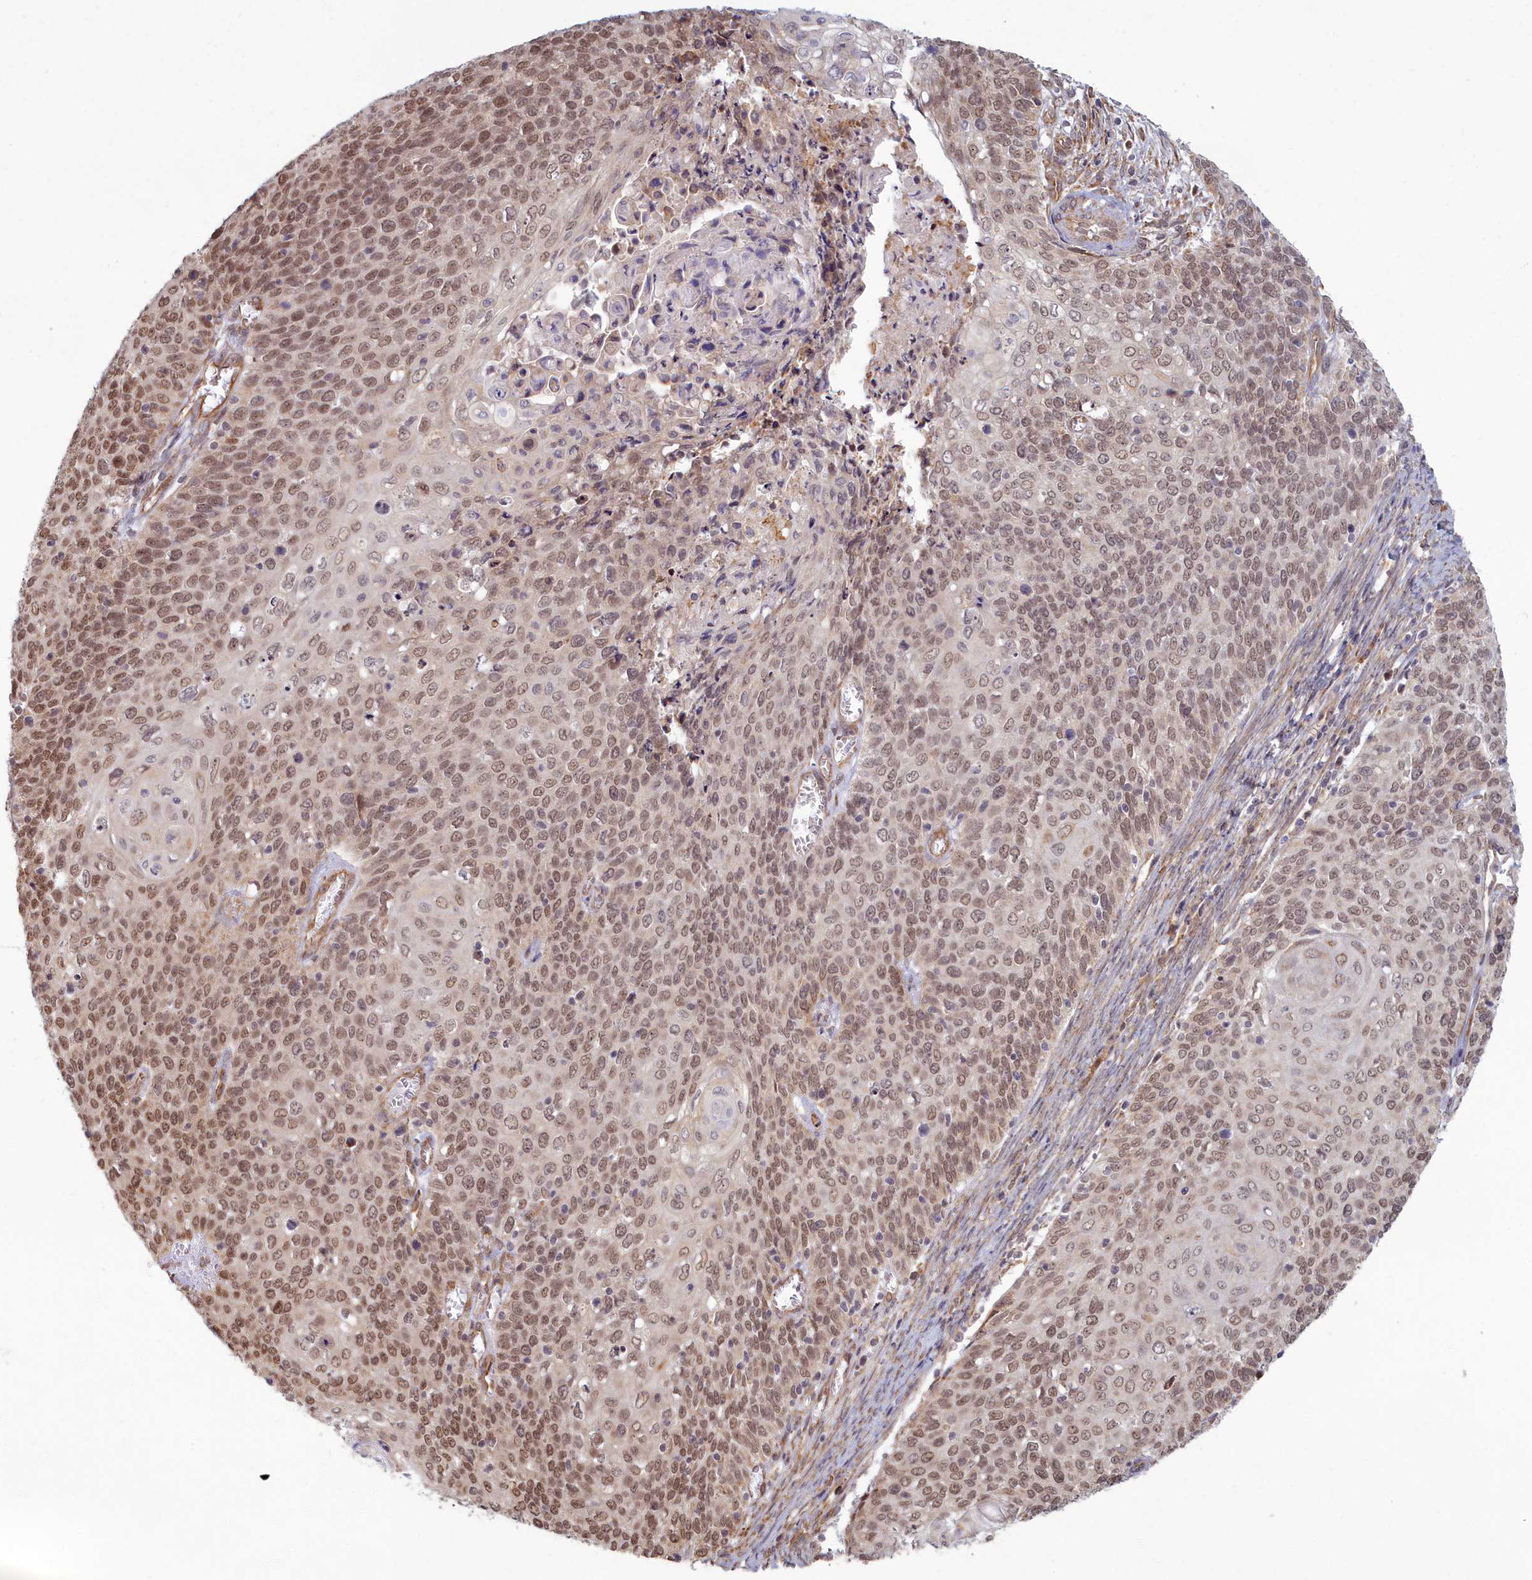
{"staining": {"intensity": "moderate", "quantity": ">75%", "location": "nuclear"}, "tissue": "cervical cancer", "cell_type": "Tumor cells", "image_type": "cancer", "snomed": [{"axis": "morphology", "description": "Squamous cell carcinoma, NOS"}, {"axis": "topography", "description": "Cervix"}], "caption": "An image showing moderate nuclear expression in about >75% of tumor cells in cervical squamous cell carcinoma, as visualized by brown immunohistochemical staining.", "gene": "MAK16", "patient": {"sex": "female", "age": 39}}